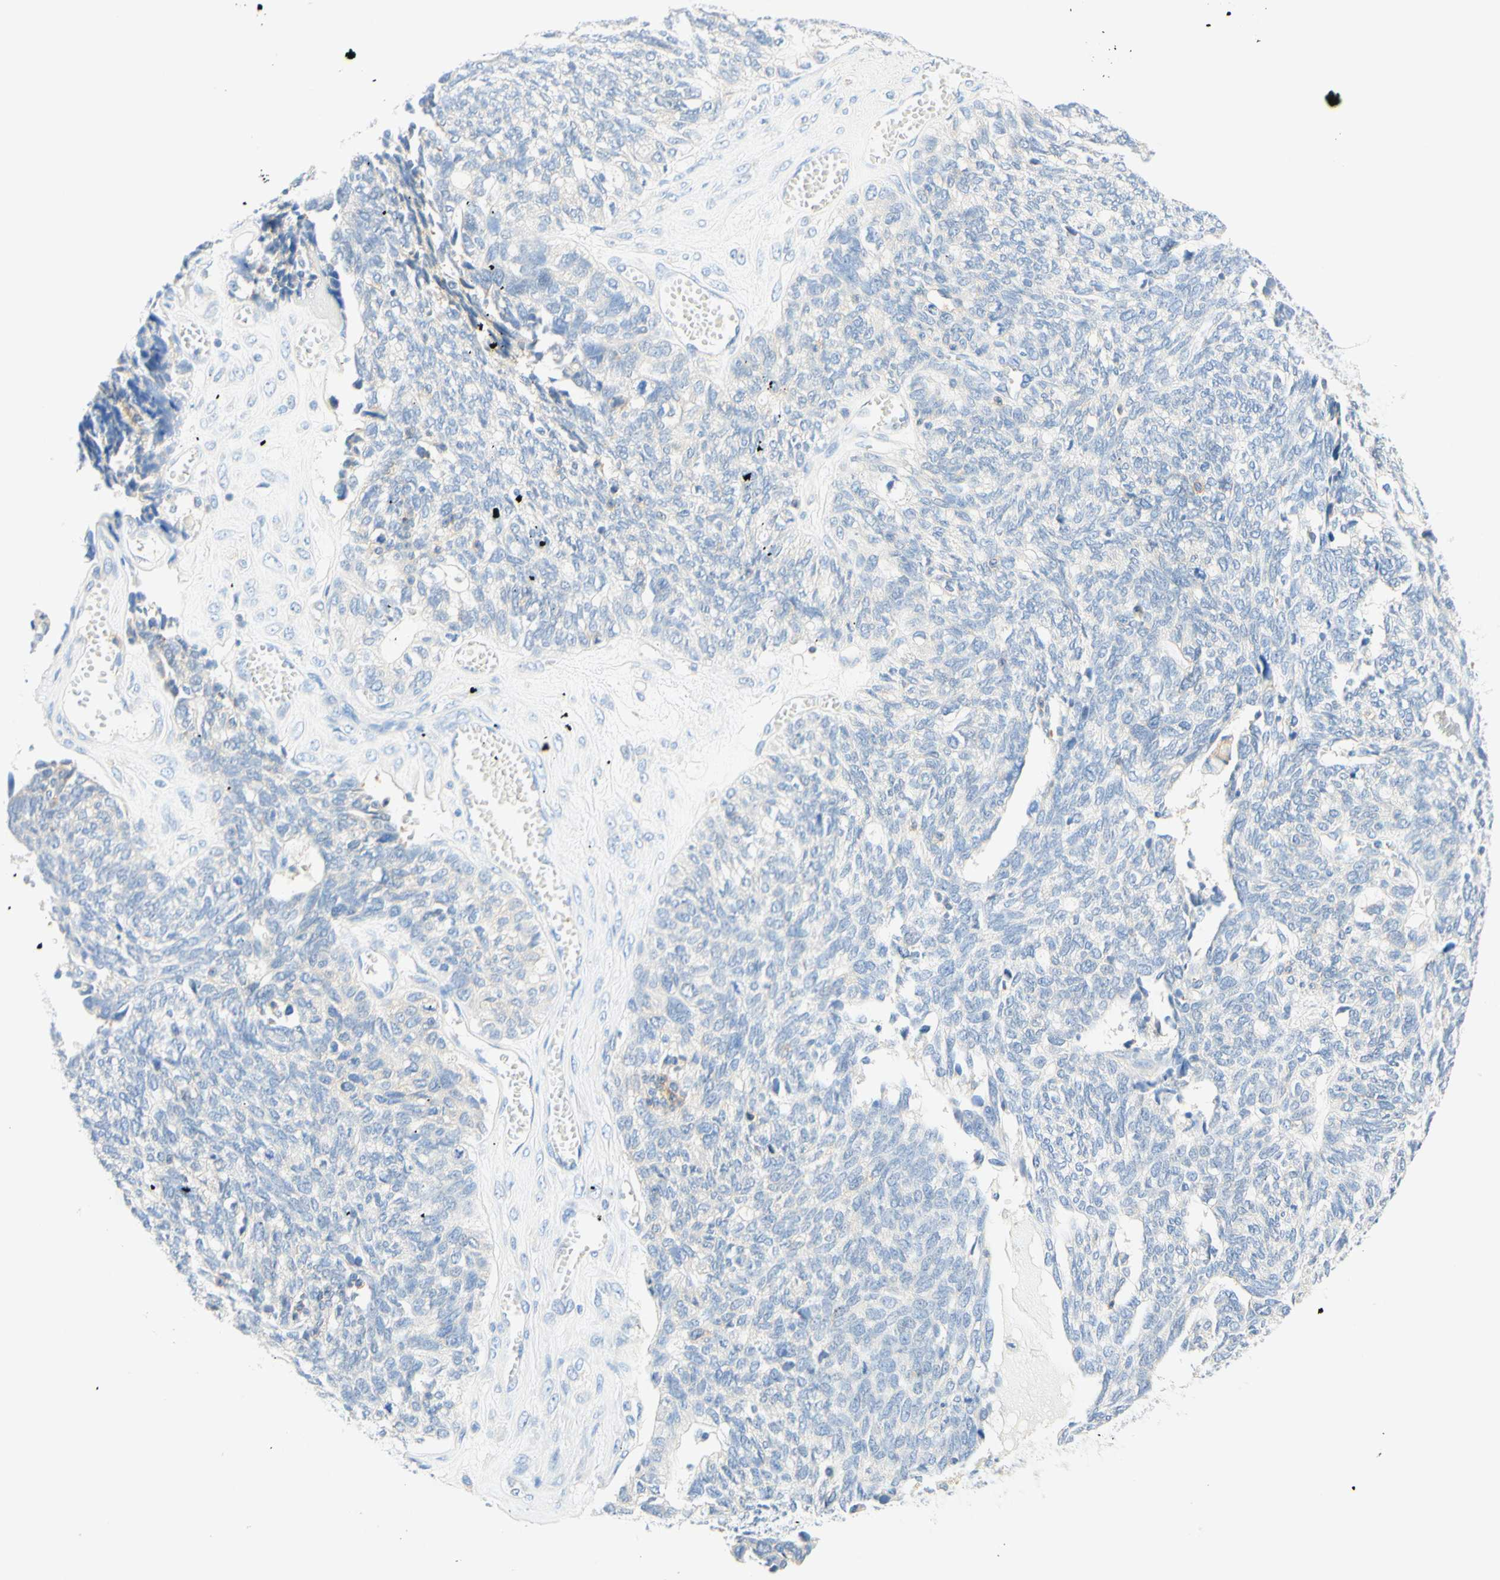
{"staining": {"intensity": "negative", "quantity": "none", "location": "none"}, "tissue": "ovarian cancer", "cell_type": "Tumor cells", "image_type": "cancer", "snomed": [{"axis": "morphology", "description": "Cystadenocarcinoma, serous, NOS"}, {"axis": "topography", "description": "Ovary"}], "caption": "The histopathology image shows no significant positivity in tumor cells of ovarian serous cystadenocarcinoma.", "gene": "LAT", "patient": {"sex": "female", "age": 79}}